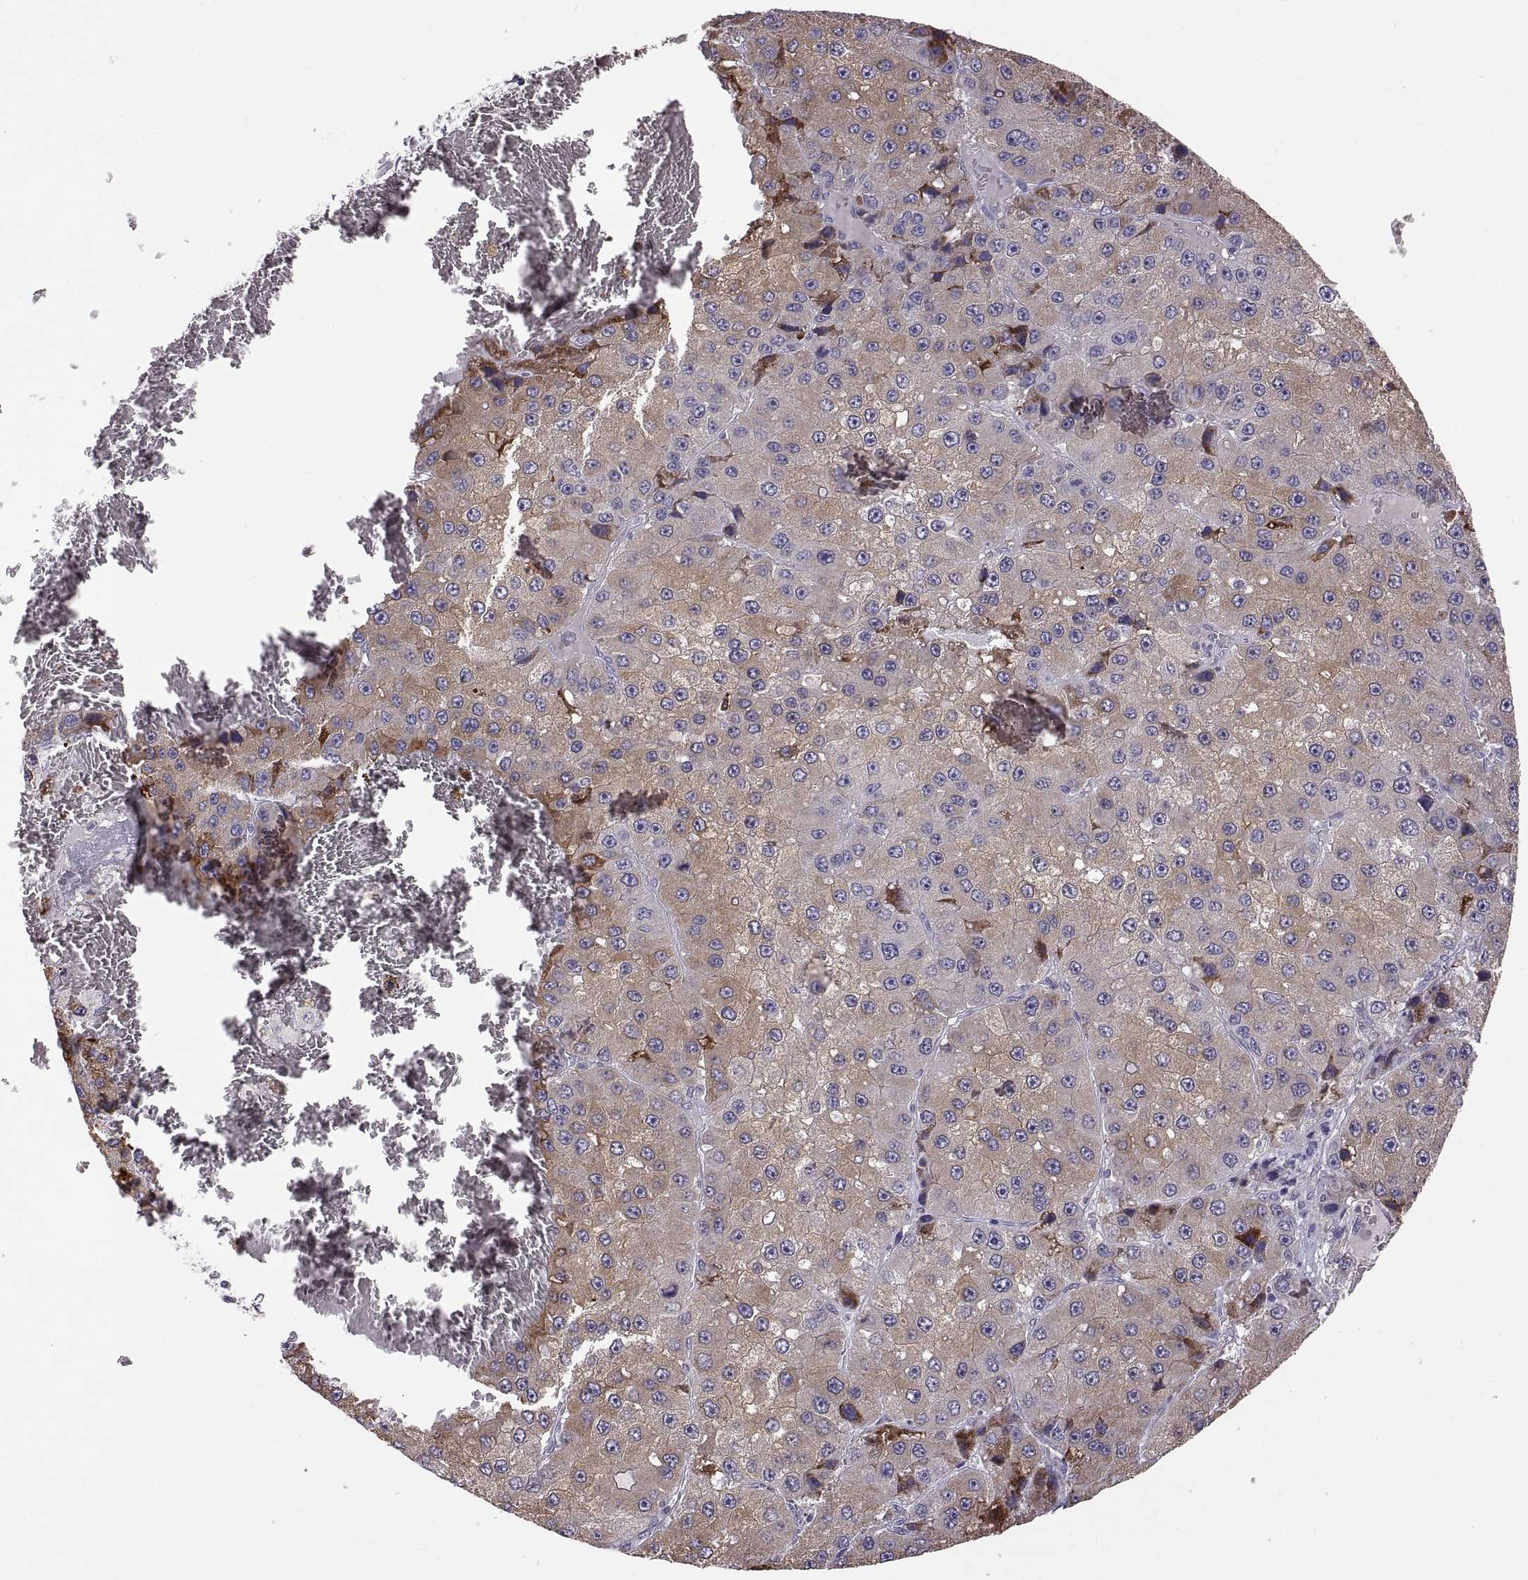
{"staining": {"intensity": "weak", "quantity": "25%-75%", "location": "cytoplasmic/membranous"}, "tissue": "liver cancer", "cell_type": "Tumor cells", "image_type": "cancer", "snomed": [{"axis": "morphology", "description": "Carcinoma, Hepatocellular, NOS"}, {"axis": "topography", "description": "Liver"}], "caption": "Immunohistochemistry (IHC) (DAB (3,3'-diaminobenzidine)) staining of human liver cancer (hepatocellular carcinoma) shows weak cytoplasmic/membranous protein staining in about 25%-75% of tumor cells. The staining was performed using DAB, with brown indicating positive protein expression. Nuclei are stained blue with hematoxylin.", "gene": "WFDC8", "patient": {"sex": "female", "age": 73}}